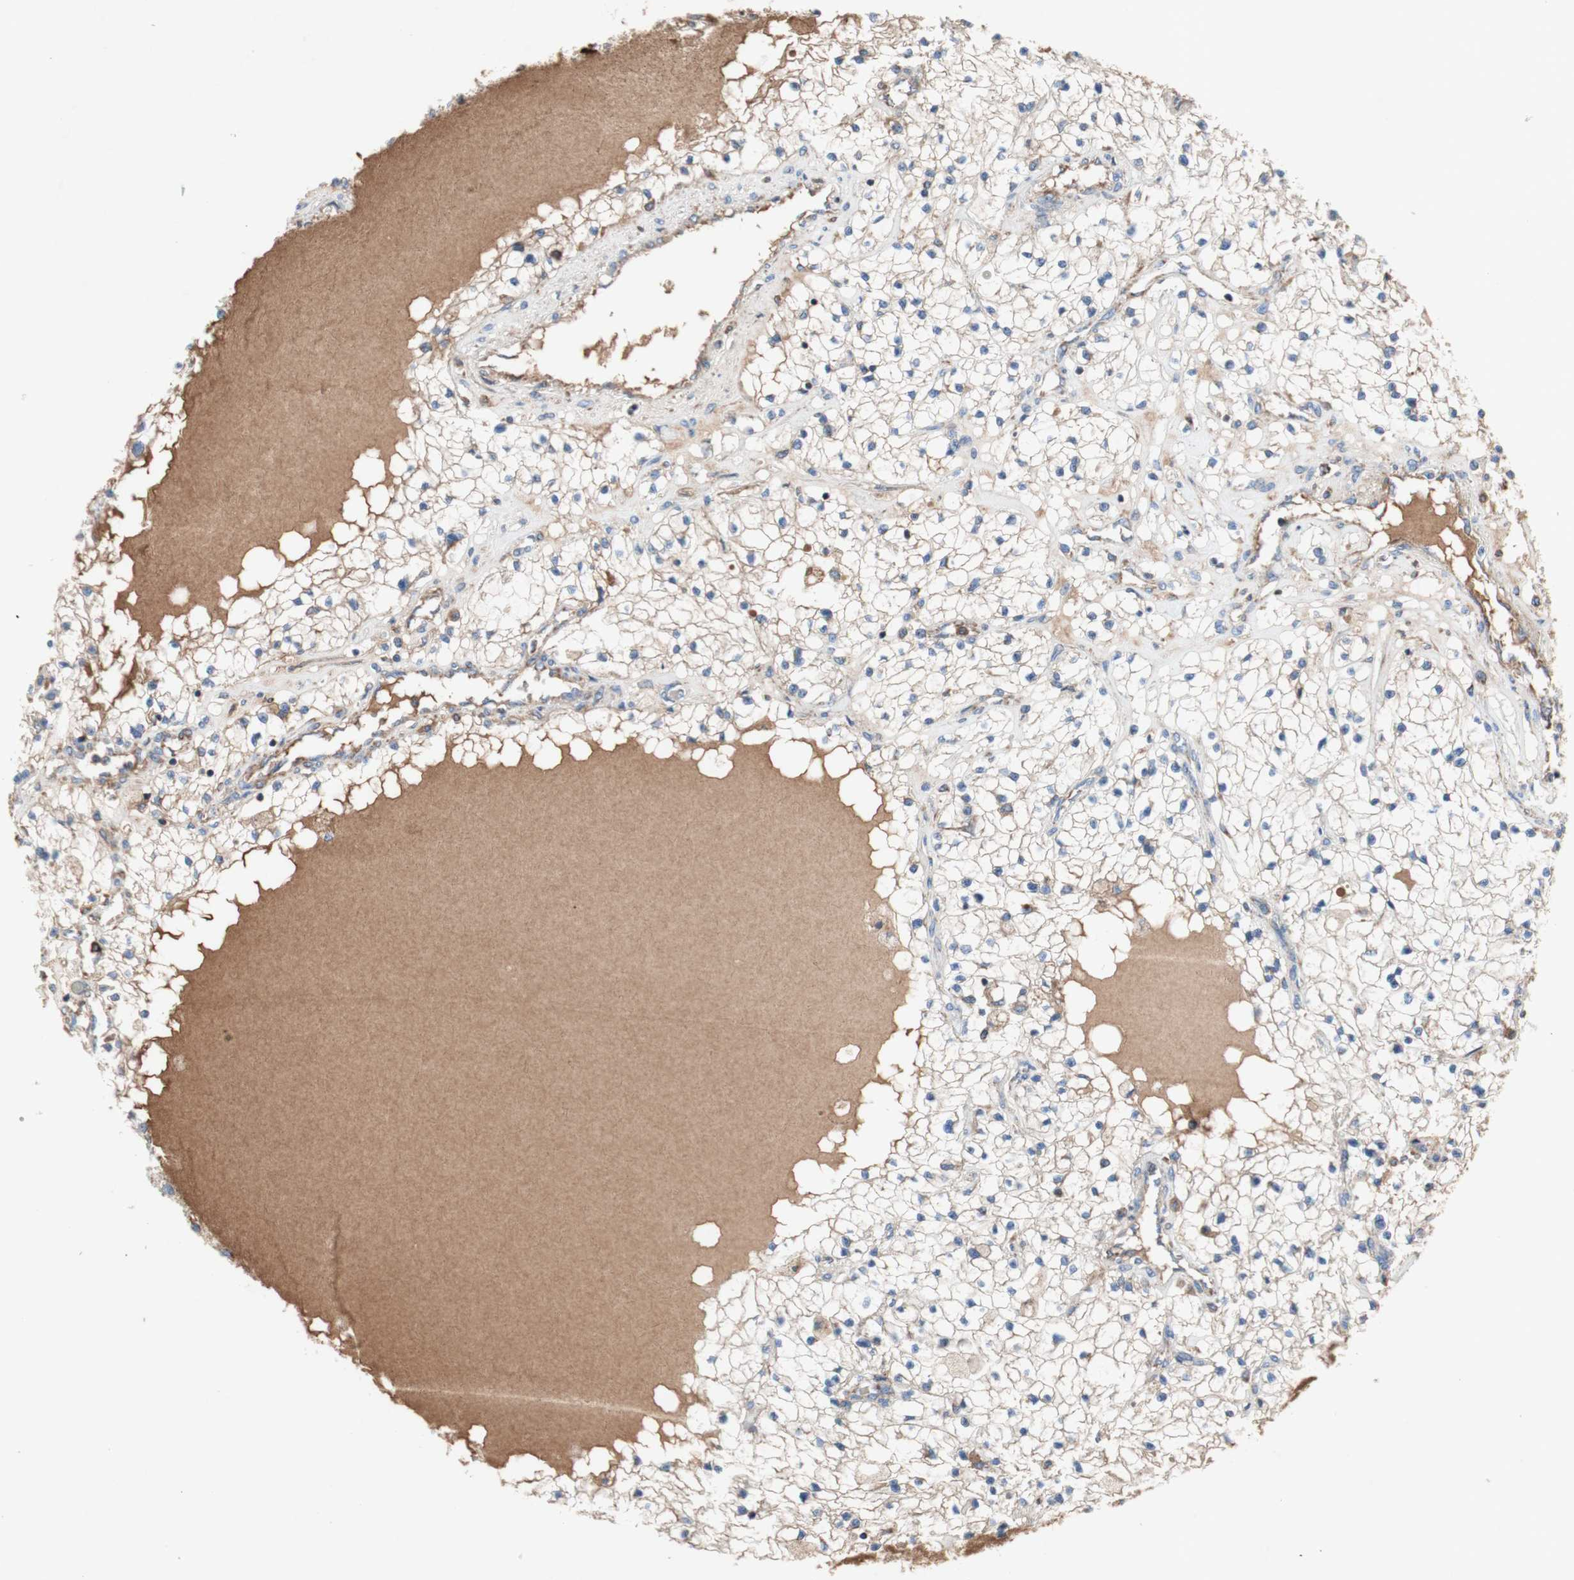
{"staining": {"intensity": "moderate", "quantity": ">75%", "location": "cytoplasmic/membranous"}, "tissue": "renal cancer", "cell_type": "Tumor cells", "image_type": "cancer", "snomed": [{"axis": "morphology", "description": "Adenocarcinoma, NOS"}, {"axis": "topography", "description": "Kidney"}], "caption": "Immunohistochemistry staining of renal cancer (adenocarcinoma), which shows medium levels of moderate cytoplasmic/membranous positivity in approximately >75% of tumor cells indicating moderate cytoplasmic/membranous protein staining. The staining was performed using DAB (brown) for protein detection and nuclei were counterstained in hematoxylin (blue).", "gene": "SDHB", "patient": {"sex": "male", "age": 68}}